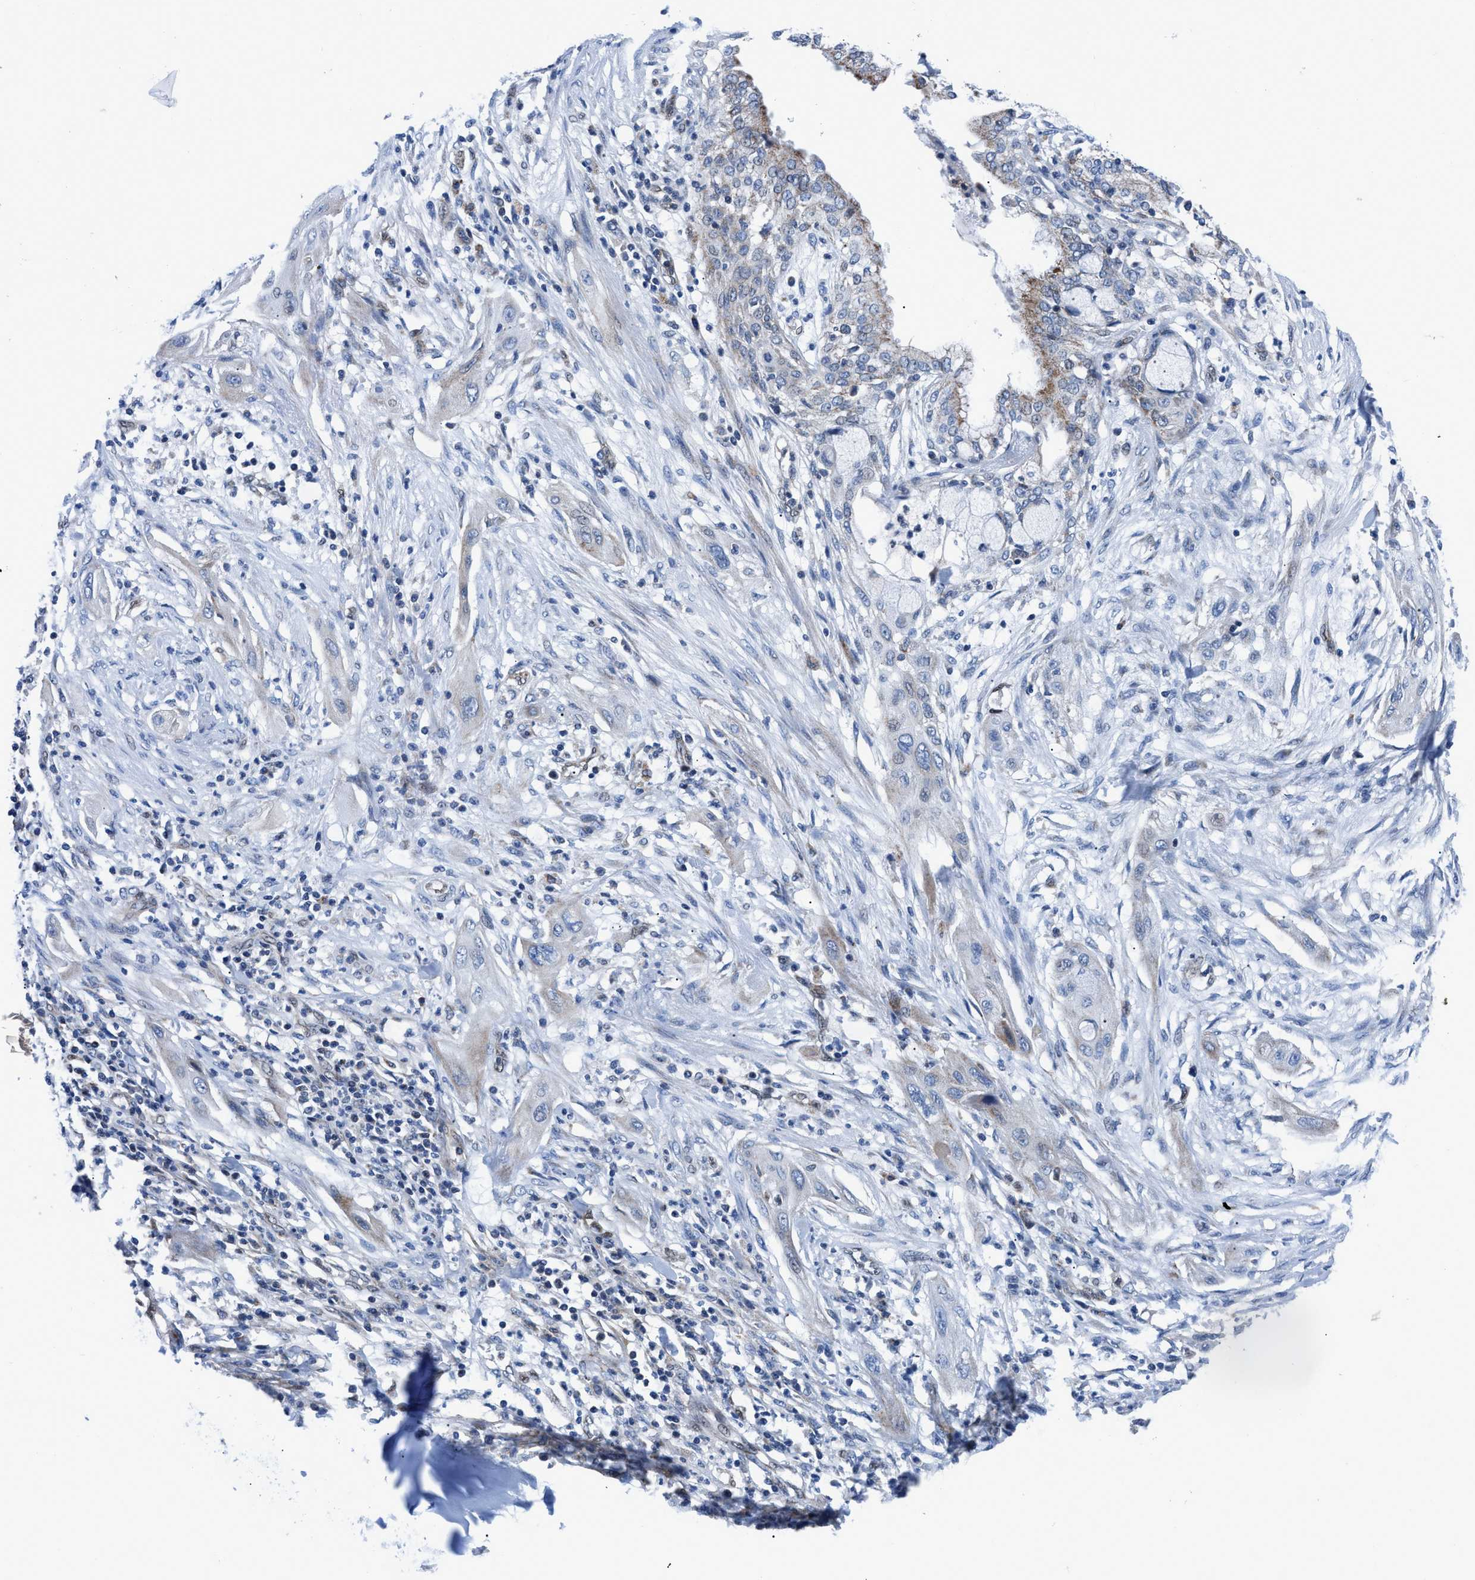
{"staining": {"intensity": "weak", "quantity": "<25%", "location": "cytoplasmic/membranous"}, "tissue": "lung cancer", "cell_type": "Tumor cells", "image_type": "cancer", "snomed": [{"axis": "morphology", "description": "Squamous cell carcinoma, NOS"}, {"axis": "topography", "description": "Lung"}], "caption": "Immunohistochemistry (IHC) of lung cancer (squamous cell carcinoma) exhibits no positivity in tumor cells. (DAB (3,3'-diaminobenzidine) immunohistochemistry, high magnification).", "gene": "LMO2", "patient": {"sex": "female", "age": 47}}